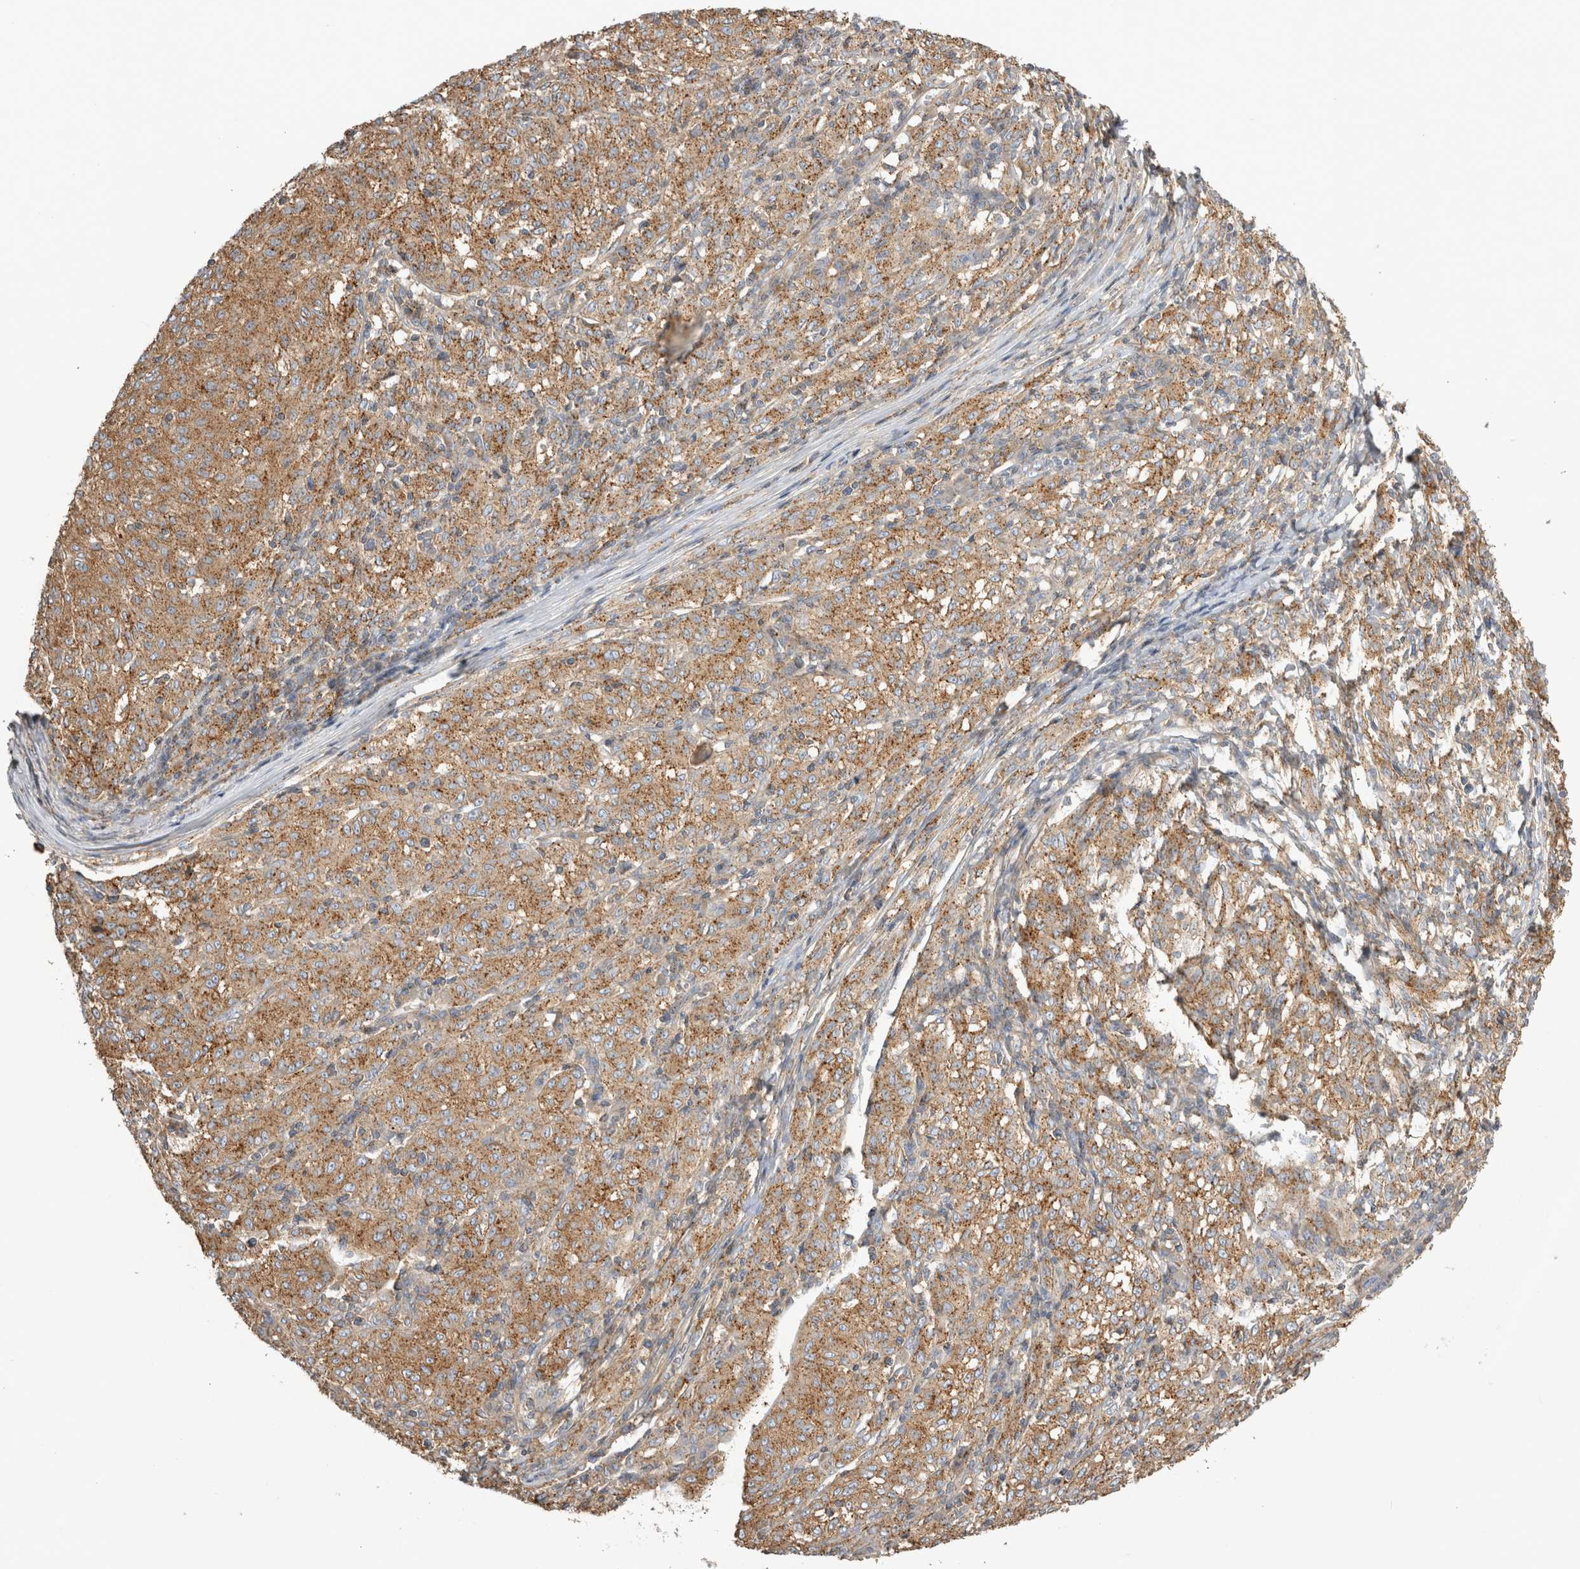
{"staining": {"intensity": "moderate", "quantity": ">75%", "location": "cytoplasmic/membranous"}, "tissue": "melanoma", "cell_type": "Tumor cells", "image_type": "cancer", "snomed": [{"axis": "morphology", "description": "Malignant melanoma, NOS"}, {"axis": "topography", "description": "Skin"}], "caption": "Immunohistochemical staining of human melanoma shows medium levels of moderate cytoplasmic/membranous protein expression in about >75% of tumor cells.", "gene": "CHMP6", "patient": {"sex": "female", "age": 72}}